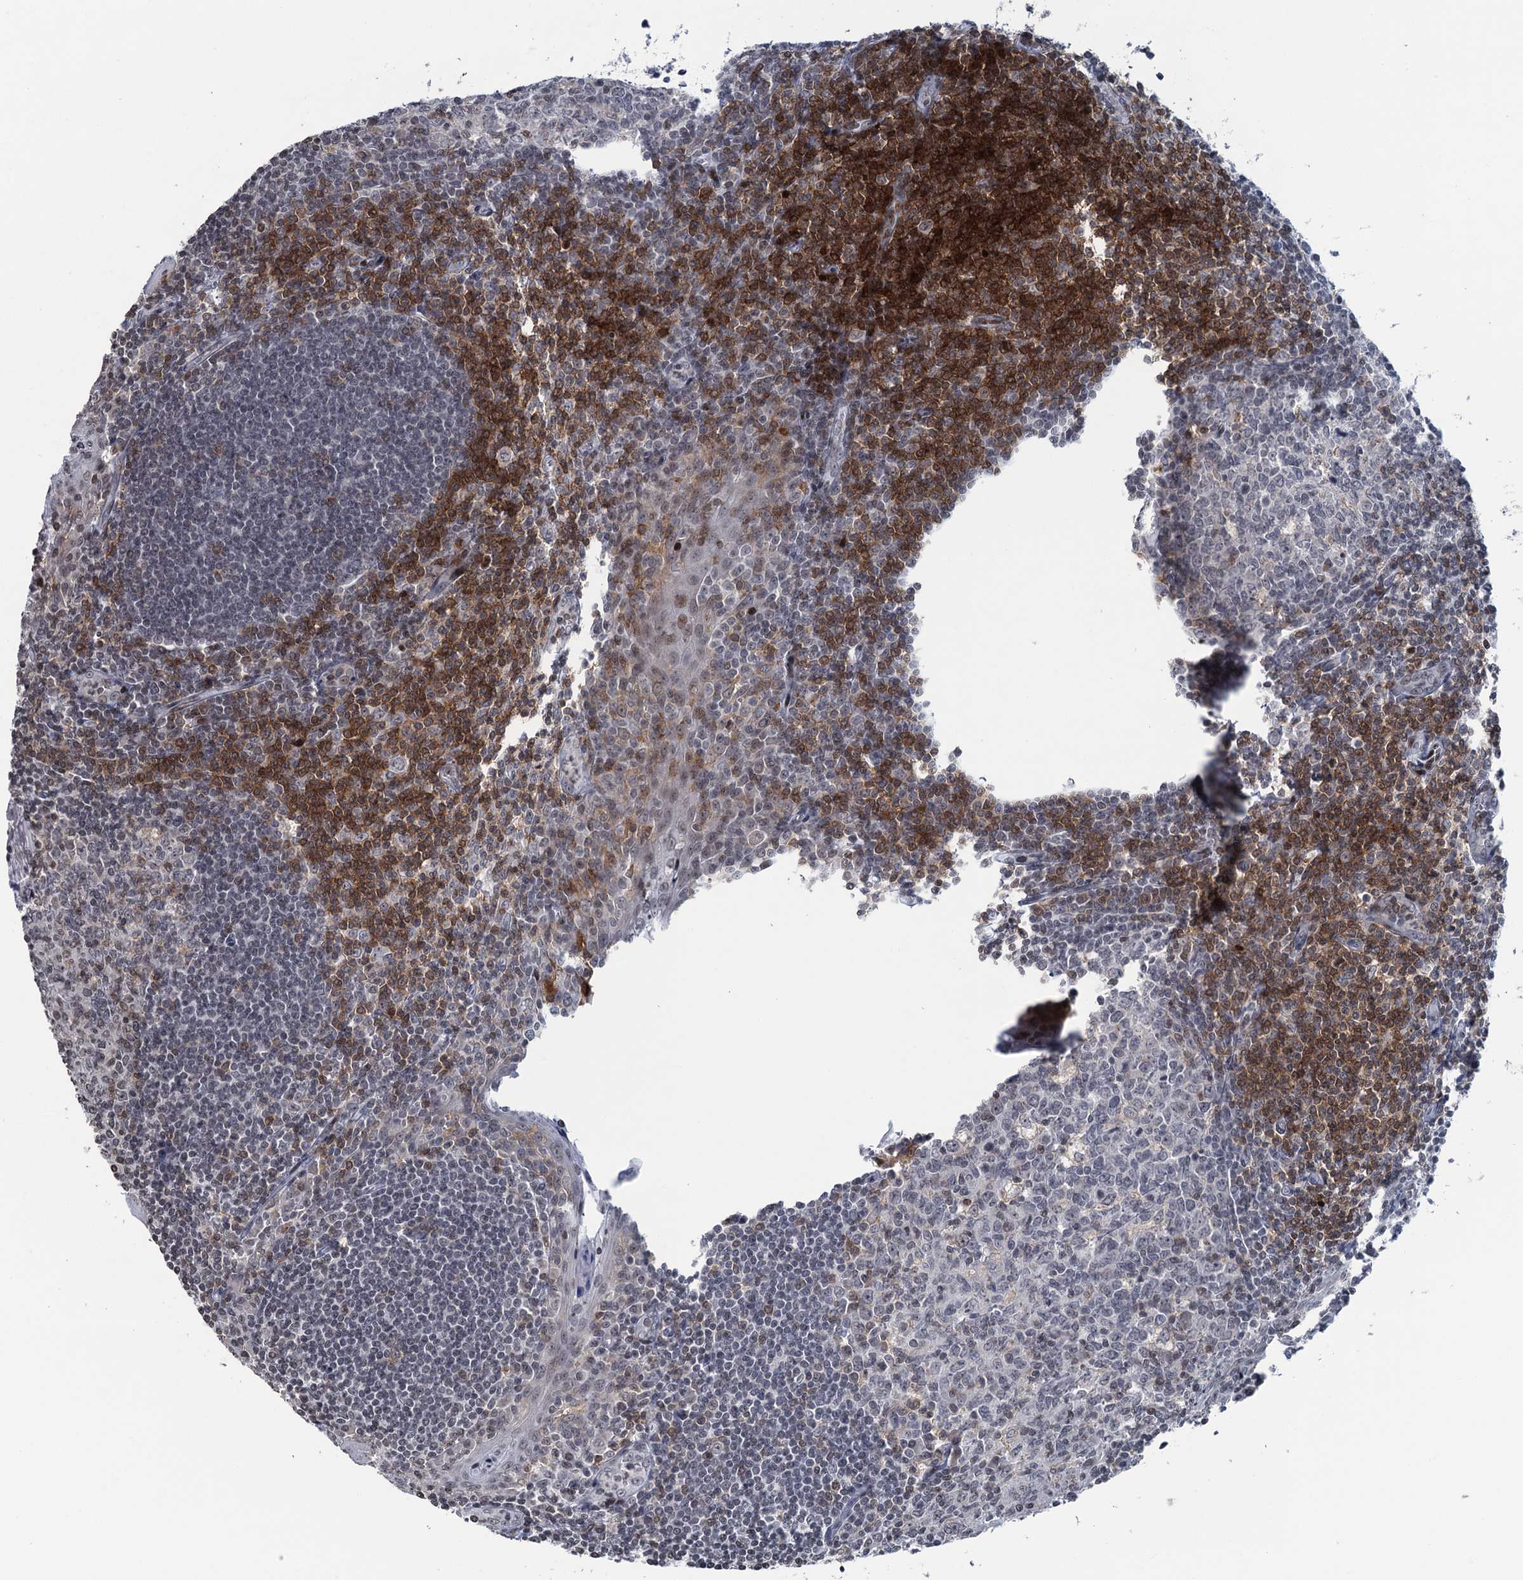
{"staining": {"intensity": "moderate", "quantity": "<25%", "location": "cytoplasmic/membranous"}, "tissue": "tonsil", "cell_type": "Germinal center cells", "image_type": "normal", "snomed": [{"axis": "morphology", "description": "Normal tissue, NOS"}, {"axis": "topography", "description": "Tonsil"}], "caption": "Unremarkable tonsil displays moderate cytoplasmic/membranous expression in approximately <25% of germinal center cells, visualized by immunohistochemistry. (DAB (3,3'-diaminobenzidine) IHC, brown staining for protein, blue staining for nuclei).", "gene": "FYB1", "patient": {"sex": "male", "age": 27}}